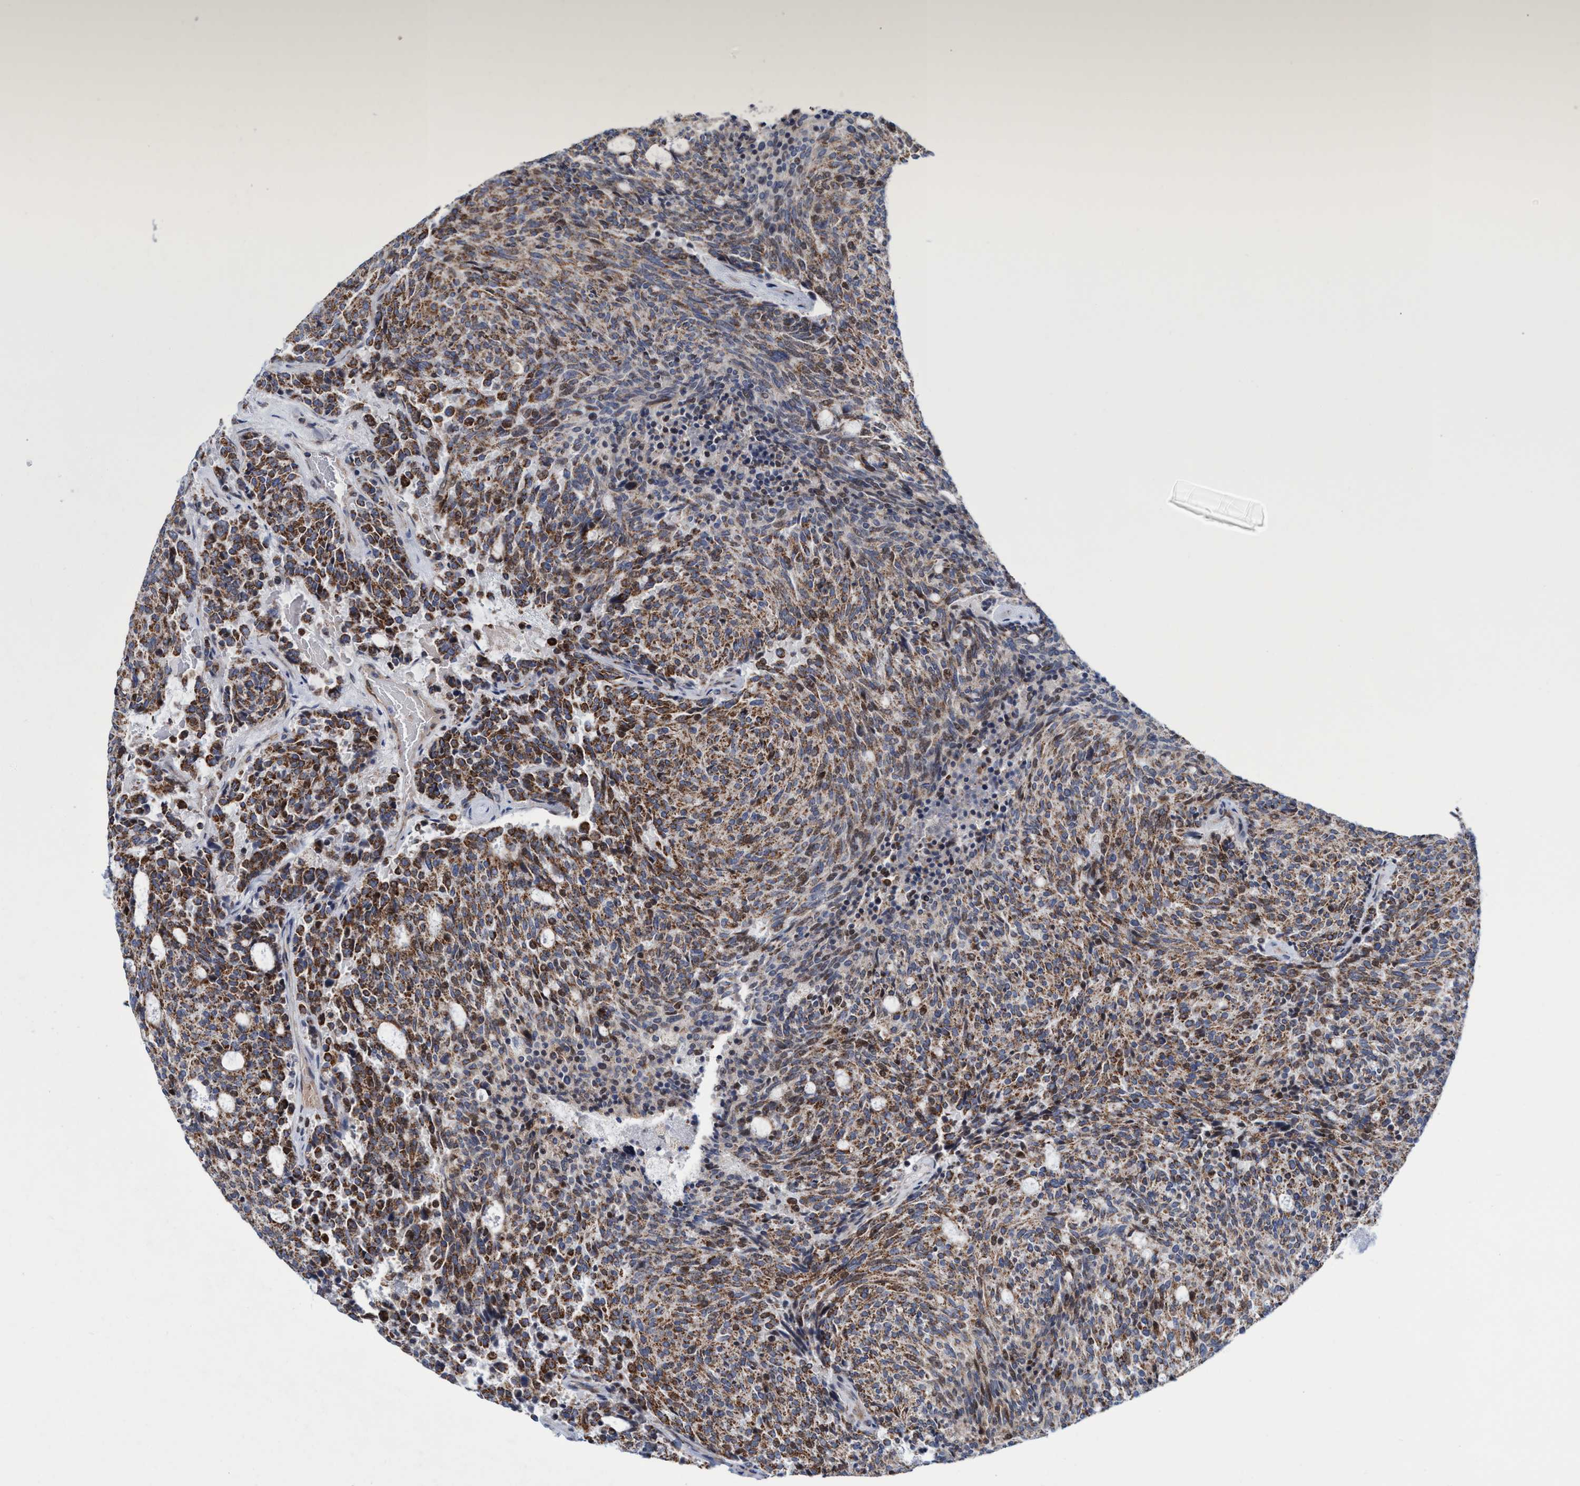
{"staining": {"intensity": "moderate", "quantity": ">75%", "location": "cytoplasmic/membranous"}, "tissue": "carcinoid", "cell_type": "Tumor cells", "image_type": "cancer", "snomed": [{"axis": "morphology", "description": "Carcinoid, malignant, NOS"}, {"axis": "topography", "description": "Pancreas"}], "caption": "A brown stain labels moderate cytoplasmic/membranous expression of a protein in carcinoid (malignant) tumor cells.", "gene": "POLR1F", "patient": {"sex": "female", "age": 54}}